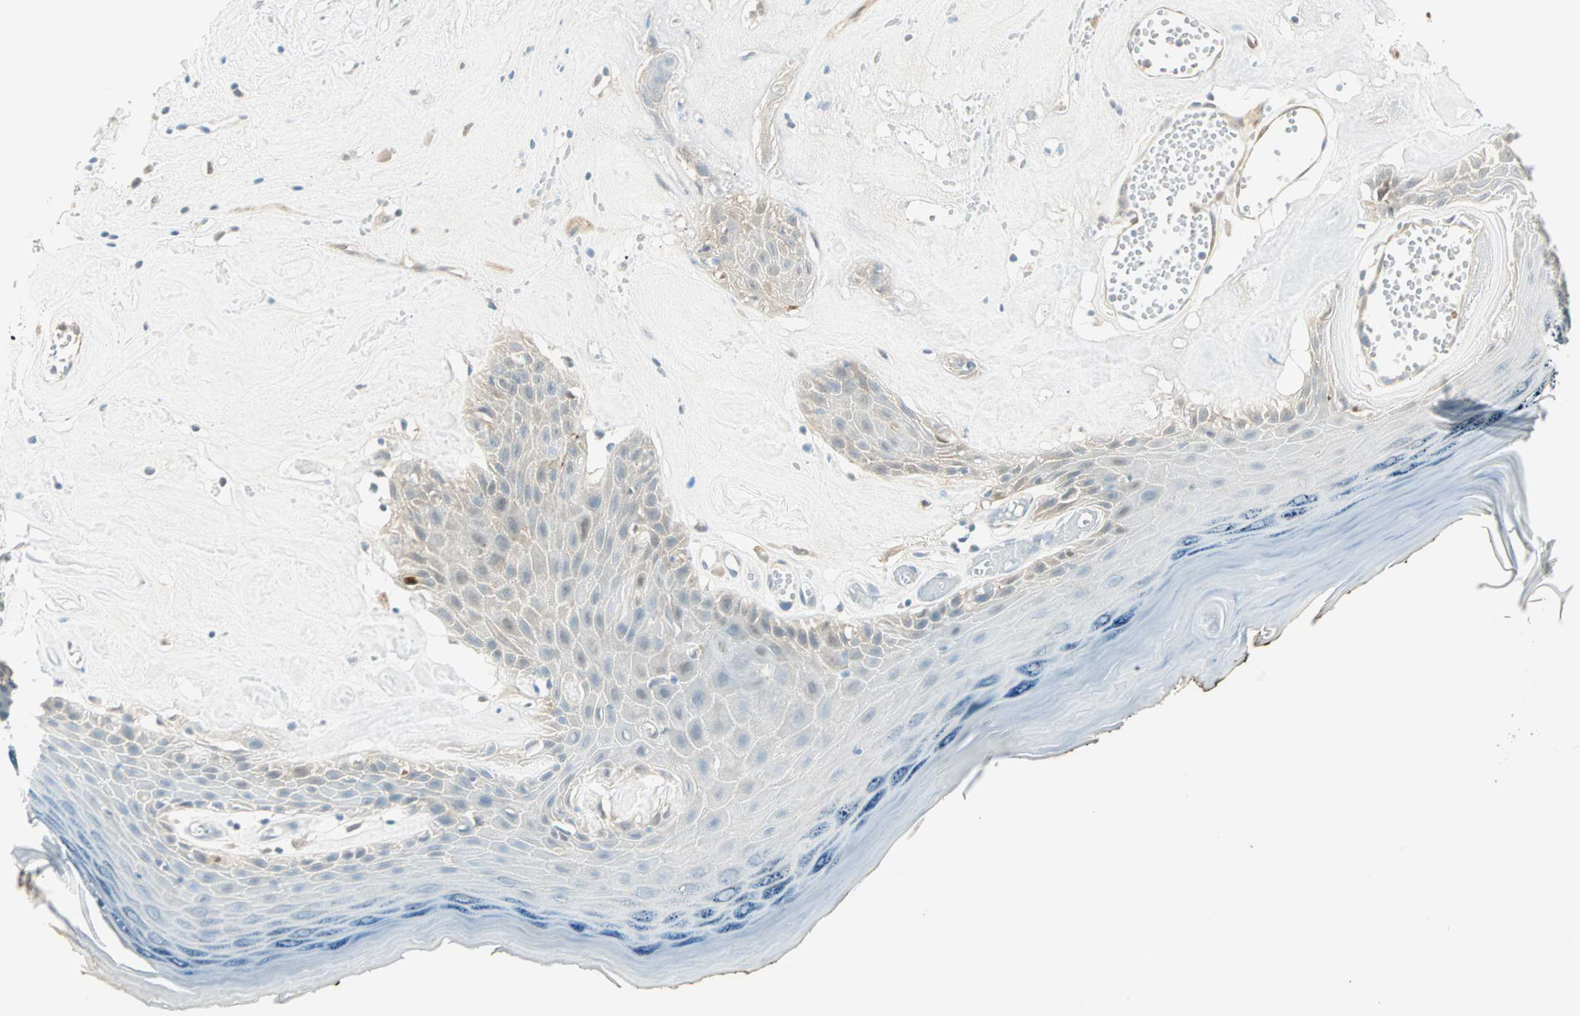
{"staining": {"intensity": "weak", "quantity": "<25%", "location": "cytoplasmic/membranous"}, "tissue": "skin", "cell_type": "Epidermal cells", "image_type": "normal", "snomed": [{"axis": "morphology", "description": "Normal tissue, NOS"}, {"axis": "morphology", "description": "Inflammation, NOS"}, {"axis": "topography", "description": "Vulva"}], "caption": "IHC of benign human skin displays no staining in epidermal cells.", "gene": "S100A1", "patient": {"sex": "female", "age": 84}}